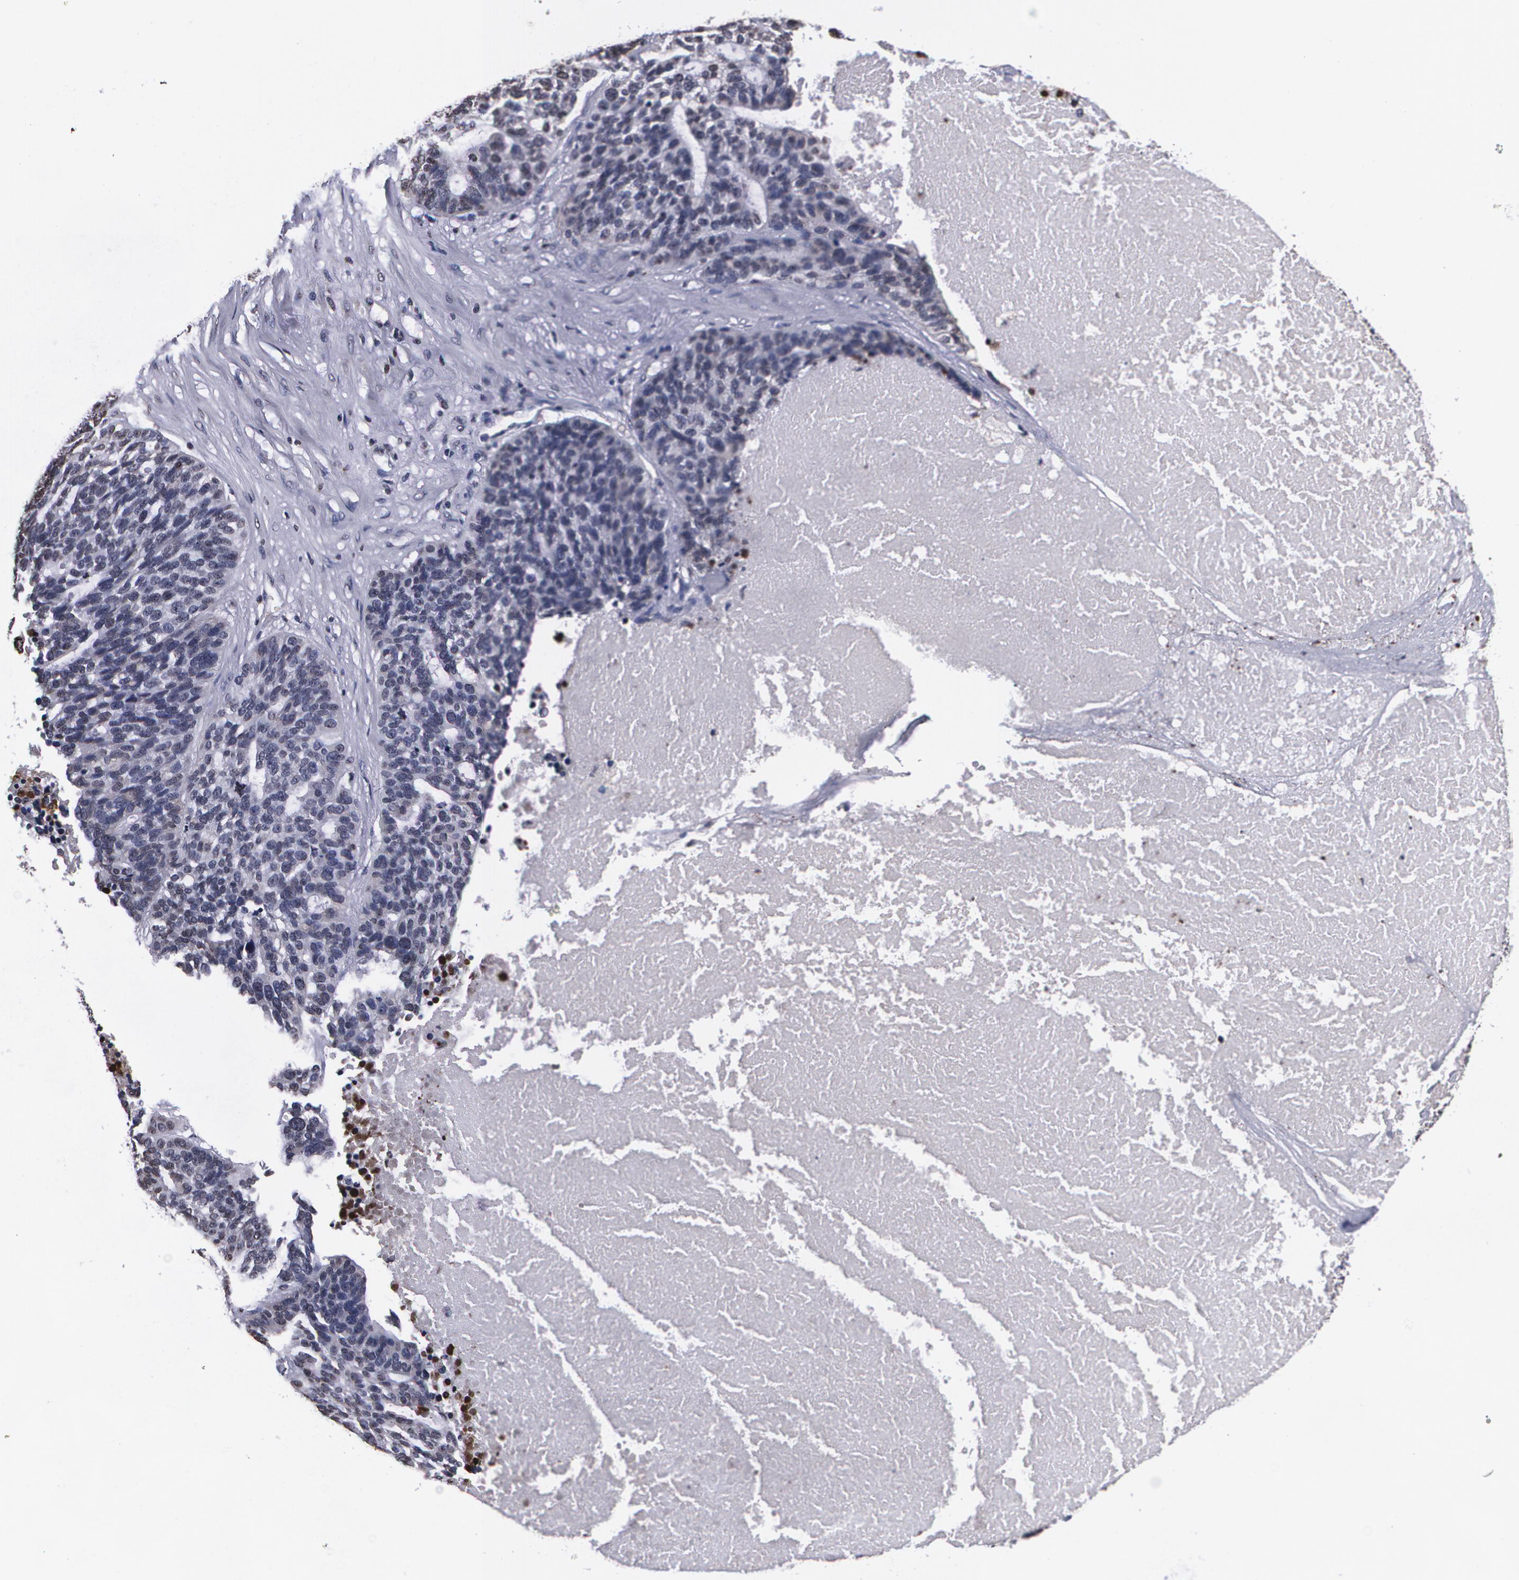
{"staining": {"intensity": "negative", "quantity": "none", "location": "none"}, "tissue": "ovarian cancer", "cell_type": "Tumor cells", "image_type": "cancer", "snomed": [{"axis": "morphology", "description": "Cystadenocarcinoma, serous, NOS"}, {"axis": "topography", "description": "Ovary"}], "caption": "The immunohistochemistry (IHC) photomicrograph has no significant positivity in tumor cells of ovarian serous cystadenocarcinoma tissue.", "gene": "MVP", "patient": {"sex": "female", "age": 59}}